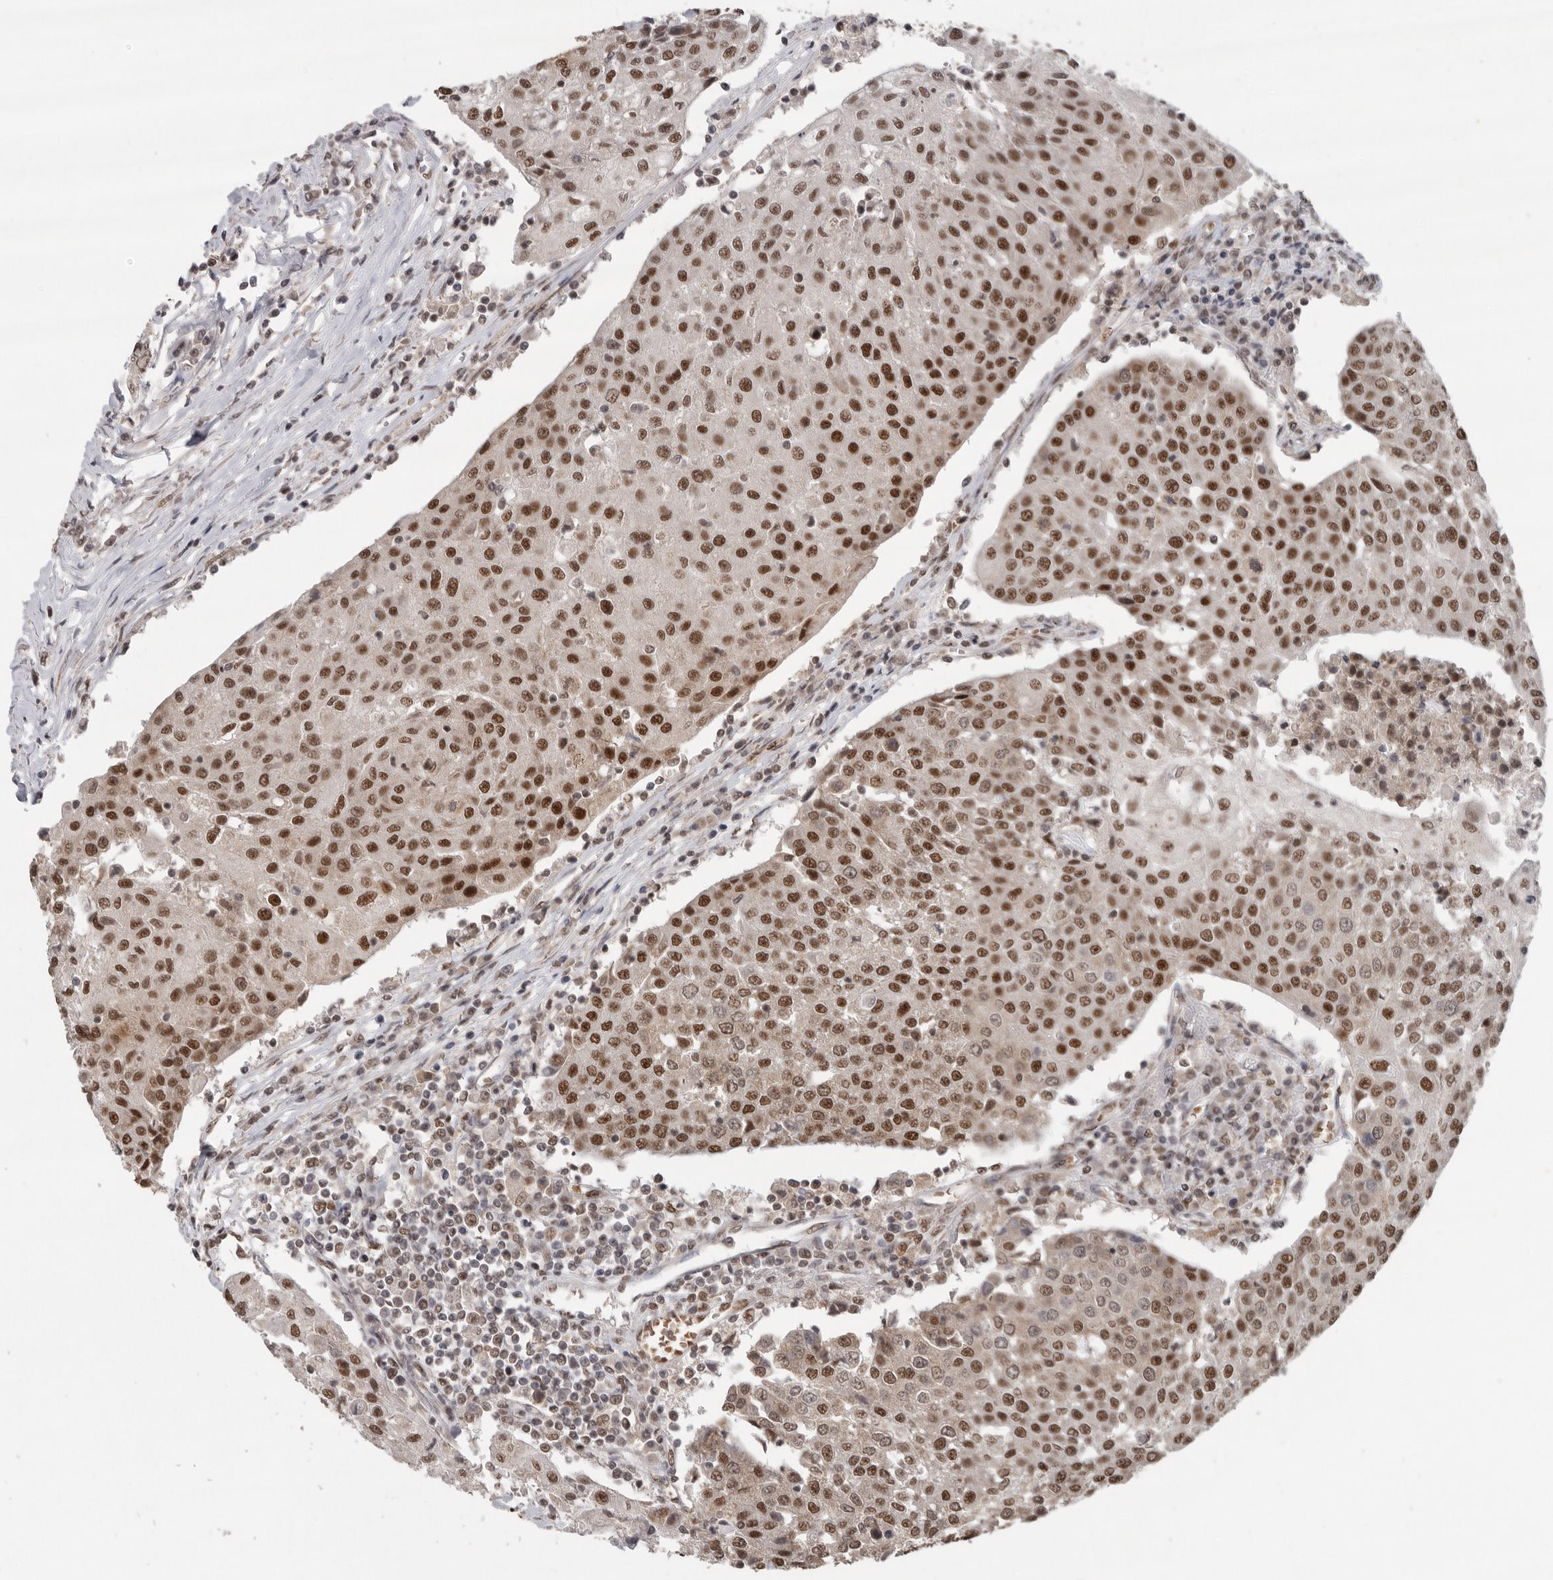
{"staining": {"intensity": "strong", "quantity": ">75%", "location": "nuclear"}, "tissue": "urothelial cancer", "cell_type": "Tumor cells", "image_type": "cancer", "snomed": [{"axis": "morphology", "description": "Urothelial carcinoma, High grade"}, {"axis": "topography", "description": "Urinary bladder"}], "caption": "Immunohistochemistry staining of urothelial cancer, which displays high levels of strong nuclear expression in approximately >75% of tumor cells indicating strong nuclear protein expression. The staining was performed using DAB (3,3'-diaminobenzidine) (brown) for protein detection and nuclei were counterstained in hematoxylin (blue).", "gene": "PPP1R10", "patient": {"sex": "female", "age": 85}}